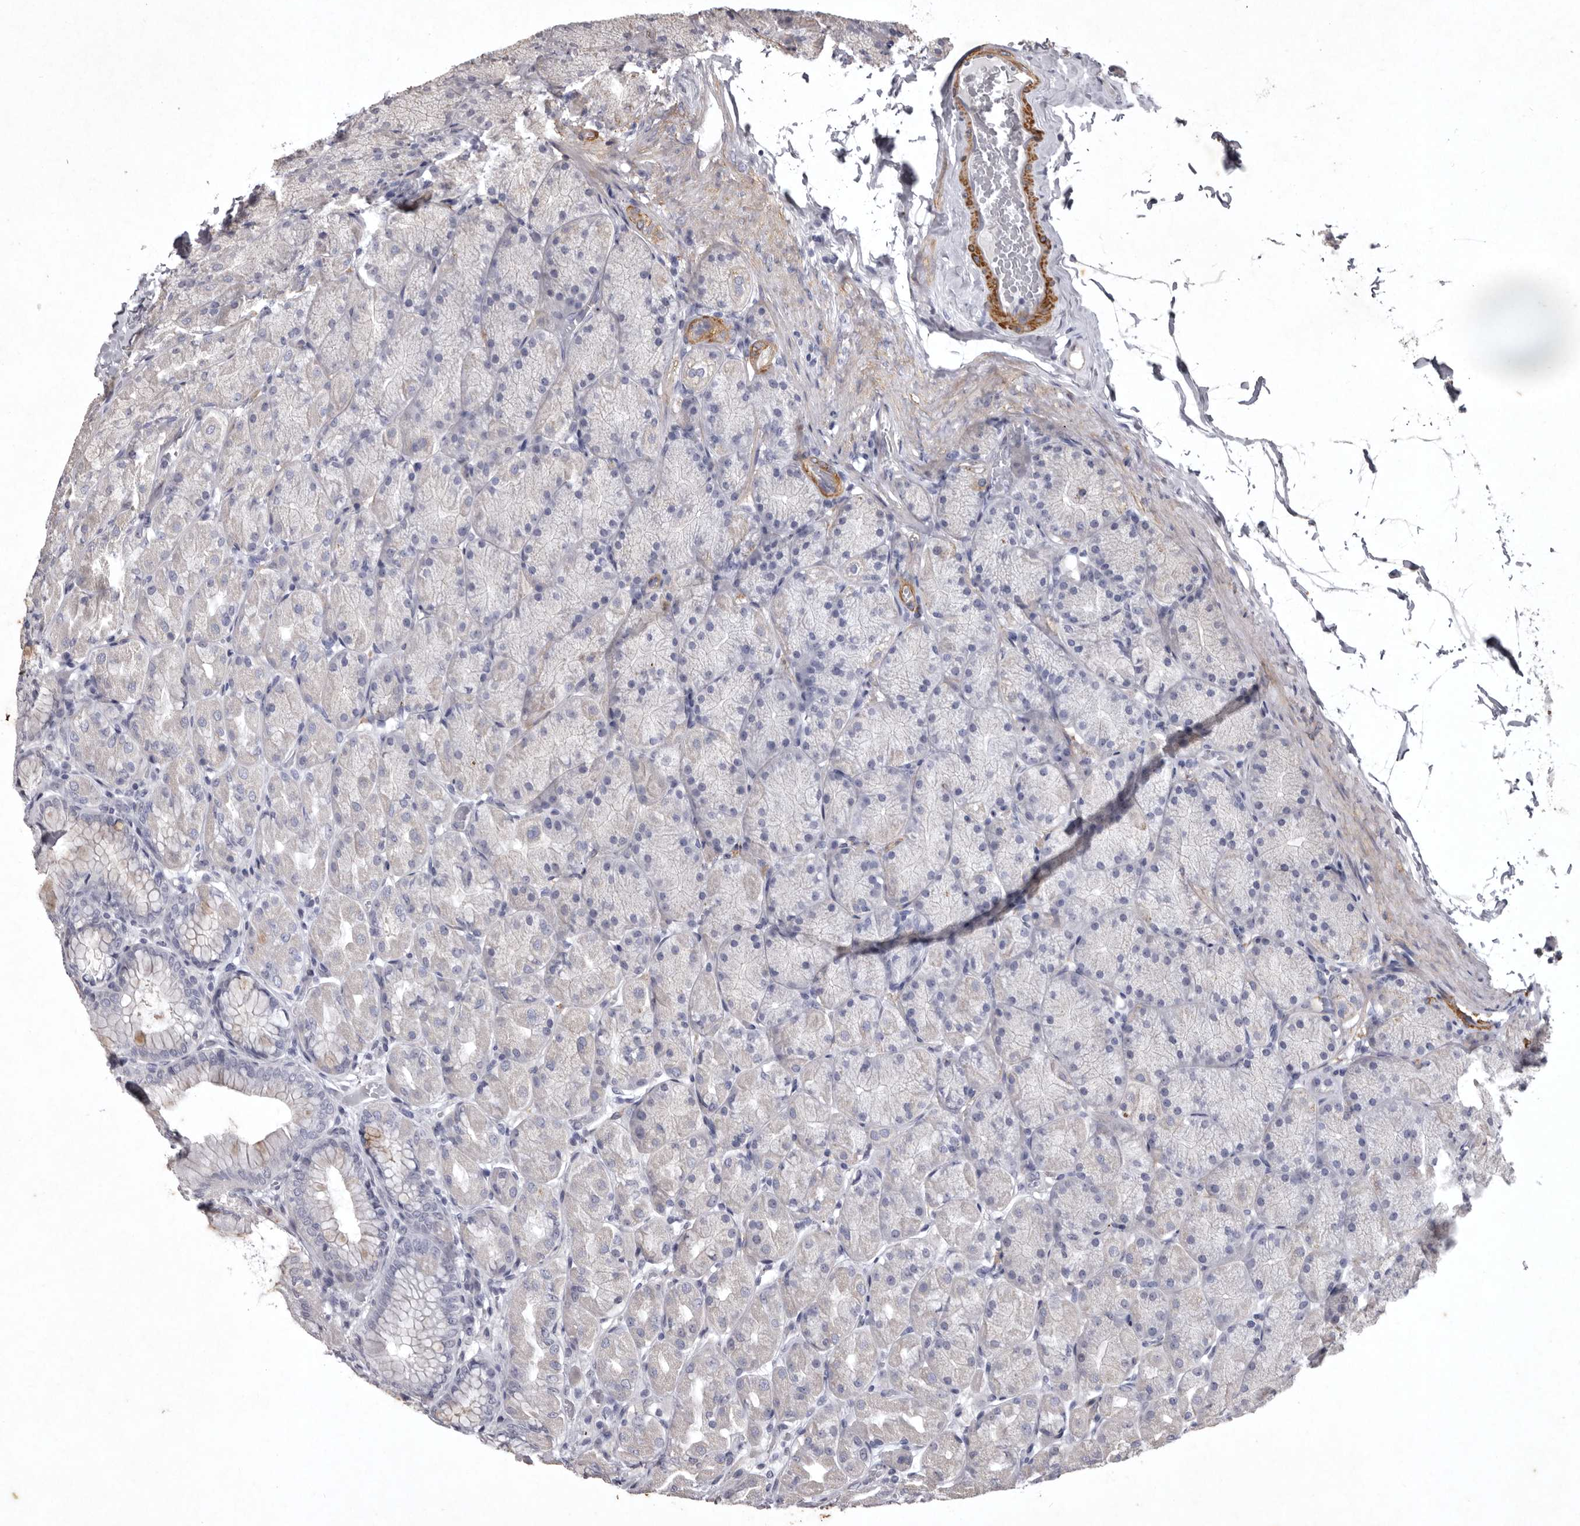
{"staining": {"intensity": "negative", "quantity": "none", "location": "none"}, "tissue": "stomach", "cell_type": "Glandular cells", "image_type": "normal", "snomed": [{"axis": "morphology", "description": "Normal tissue, NOS"}, {"axis": "topography", "description": "Stomach, upper"}], "caption": "The micrograph displays no staining of glandular cells in benign stomach. Nuclei are stained in blue.", "gene": "NKAIN4", "patient": {"sex": "female", "age": 56}}